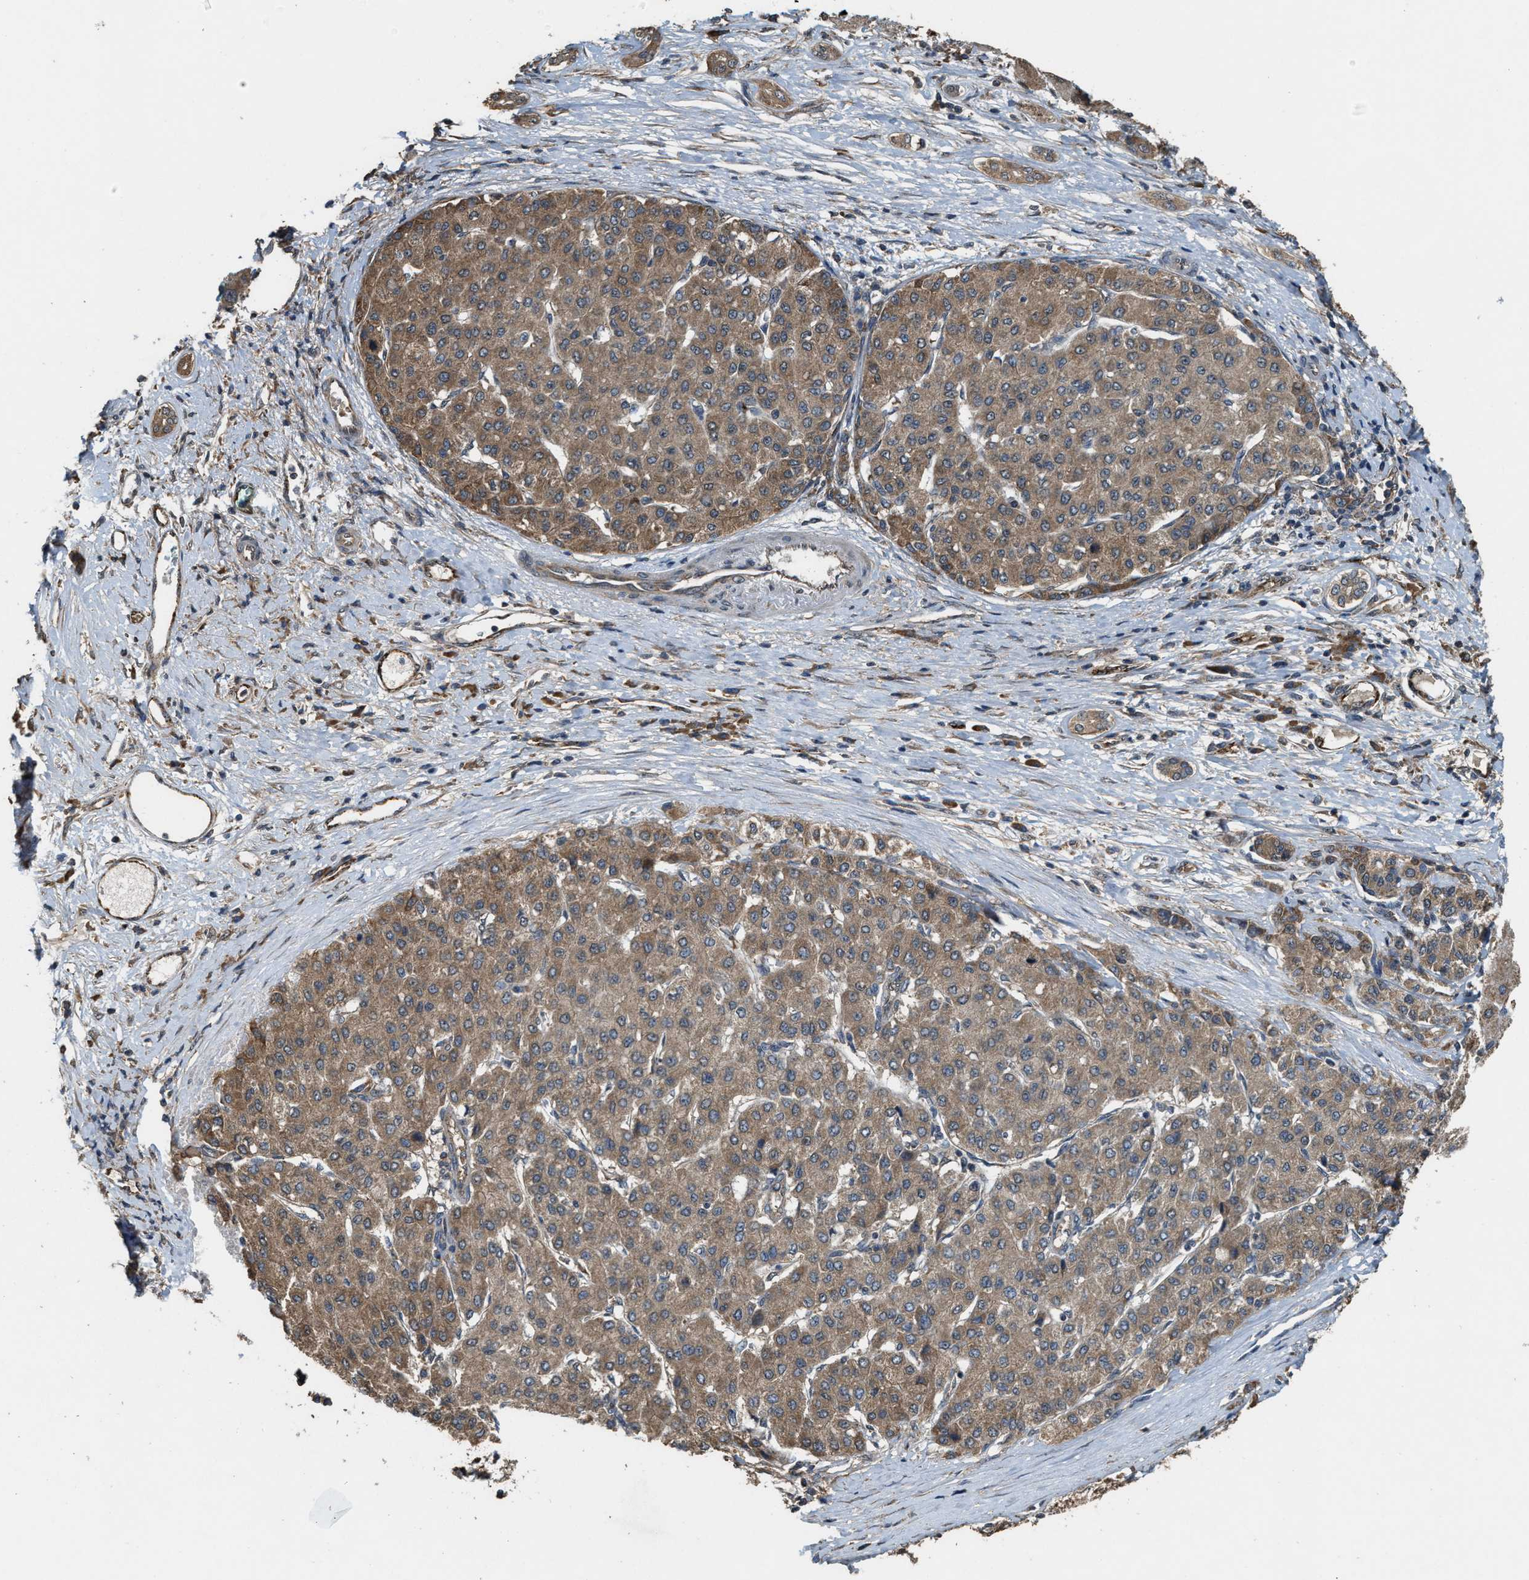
{"staining": {"intensity": "moderate", "quantity": ">75%", "location": "cytoplasmic/membranous"}, "tissue": "liver cancer", "cell_type": "Tumor cells", "image_type": "cancer", "snomed": [{"axis": "morphology", "description": "Carcinoma, Hepatocellular, NOS"}, {"axis": "topography", "description": "Liver"}], "caption": "Tumor cells display moderate cytoplasmic/membranous expression in approximately >75% of cells in liver cancer (hepatocellular carcinoma). The staining was performed using DAB, with brown indicating positive protein expression. Nuclei are stained blue with hematoxylin.", "gene": "ARHGEF5", "patient": {"sex": "male", "age": 65}}